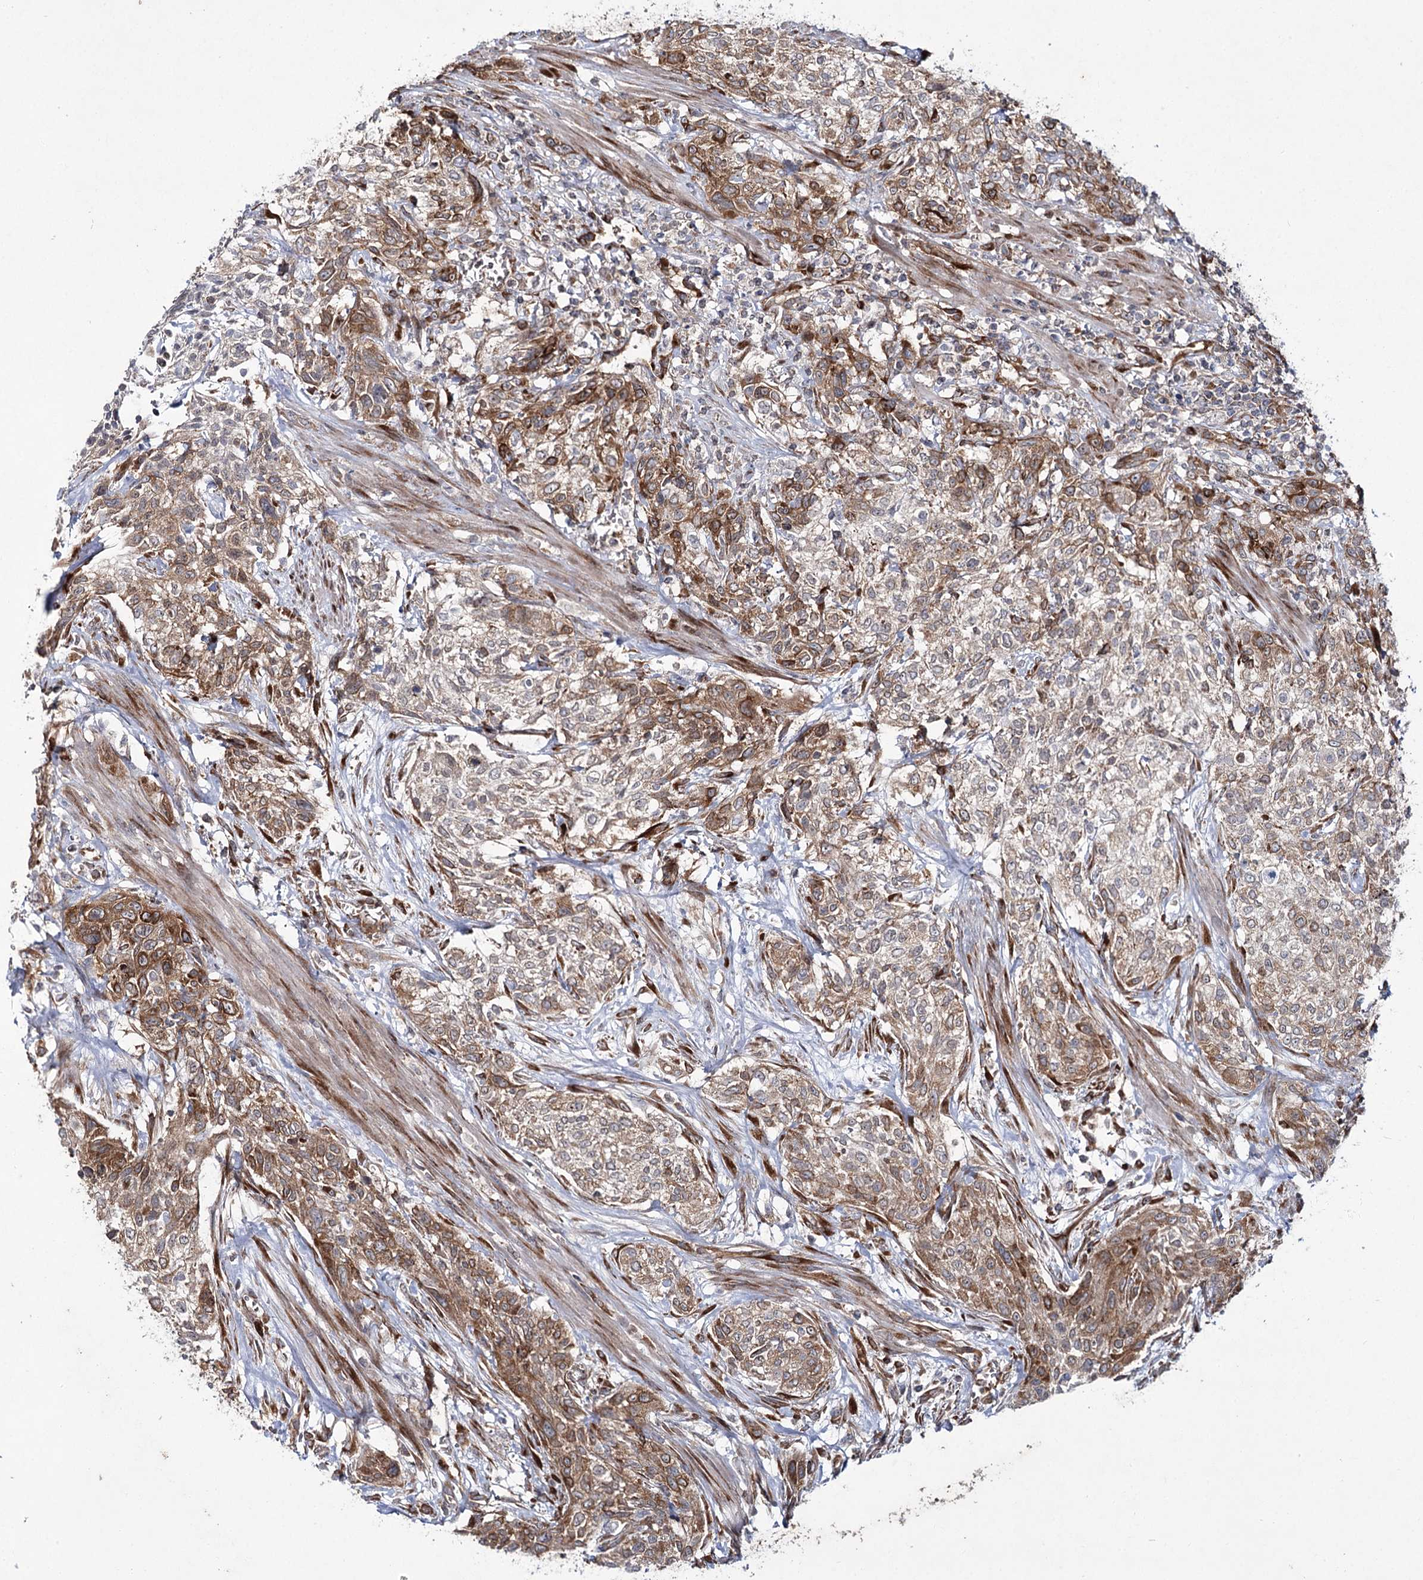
{"staining": {"intensity": "moderate", "quantity": "25%-75%", "location": "cytoplasmic/membranous"}, "tissue": "urothelial cancer", "cell_type": "Tumor cells", "image_type": "cancer", "snomed": [{"axis": "morphology", "description": "Normal tissue, NOS"}, {"axis": "morphology", "description": "Urothelial carcinoma, NOS"}, {"axis": "topography", "description": "Urinary bladder"}, {"axis": "topography", "description": "Peripheral nerve tissue"}], "caption": "Human transitional cell carcinoma stained with a brown dye exhibits moderate cytoplasmic/membranous positive staining in about 25%-75% of tumor cells.", "gene": "VWA2", "patient": {"sex": "male", "age": 35}}